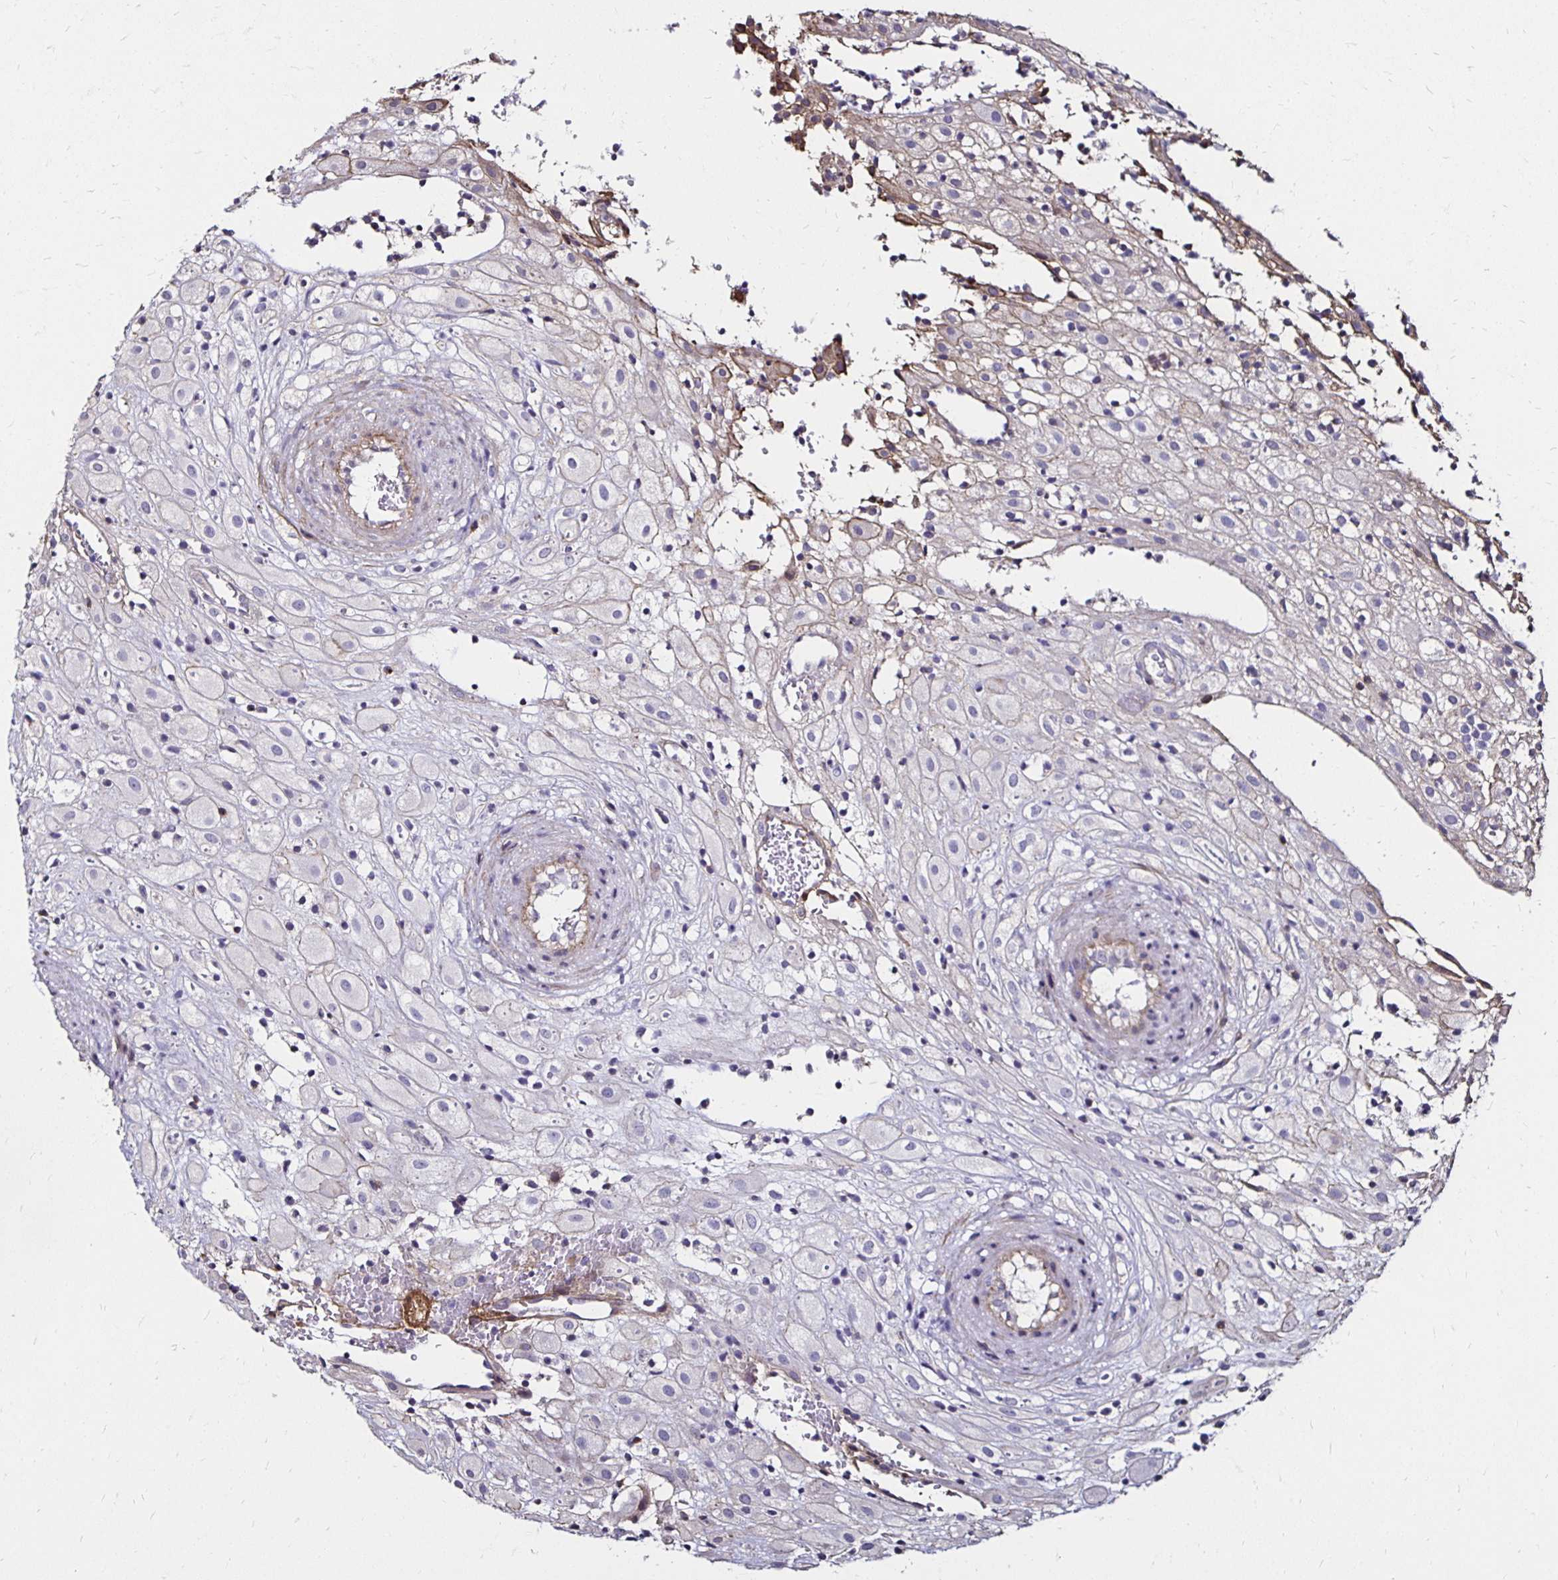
{"staining": {"intensity": "negative", "quantity": "none", "location": "none"}, "tissue": "placenta", "cell_type": "Decidual cells", "image_type": "normal", "snomed": [{"axis": "morphology", "description": "Normal tissue, NOS"}, {"axis": "topography", "description": "Placenta"}], "caption": "Normal placenta was stained to show a protein in brown. There is no significant positivity in decidual cells. Nuclei are stained in blue.", "gene": "ITGB1", "patient": {"sex": "female", "age": 24}}